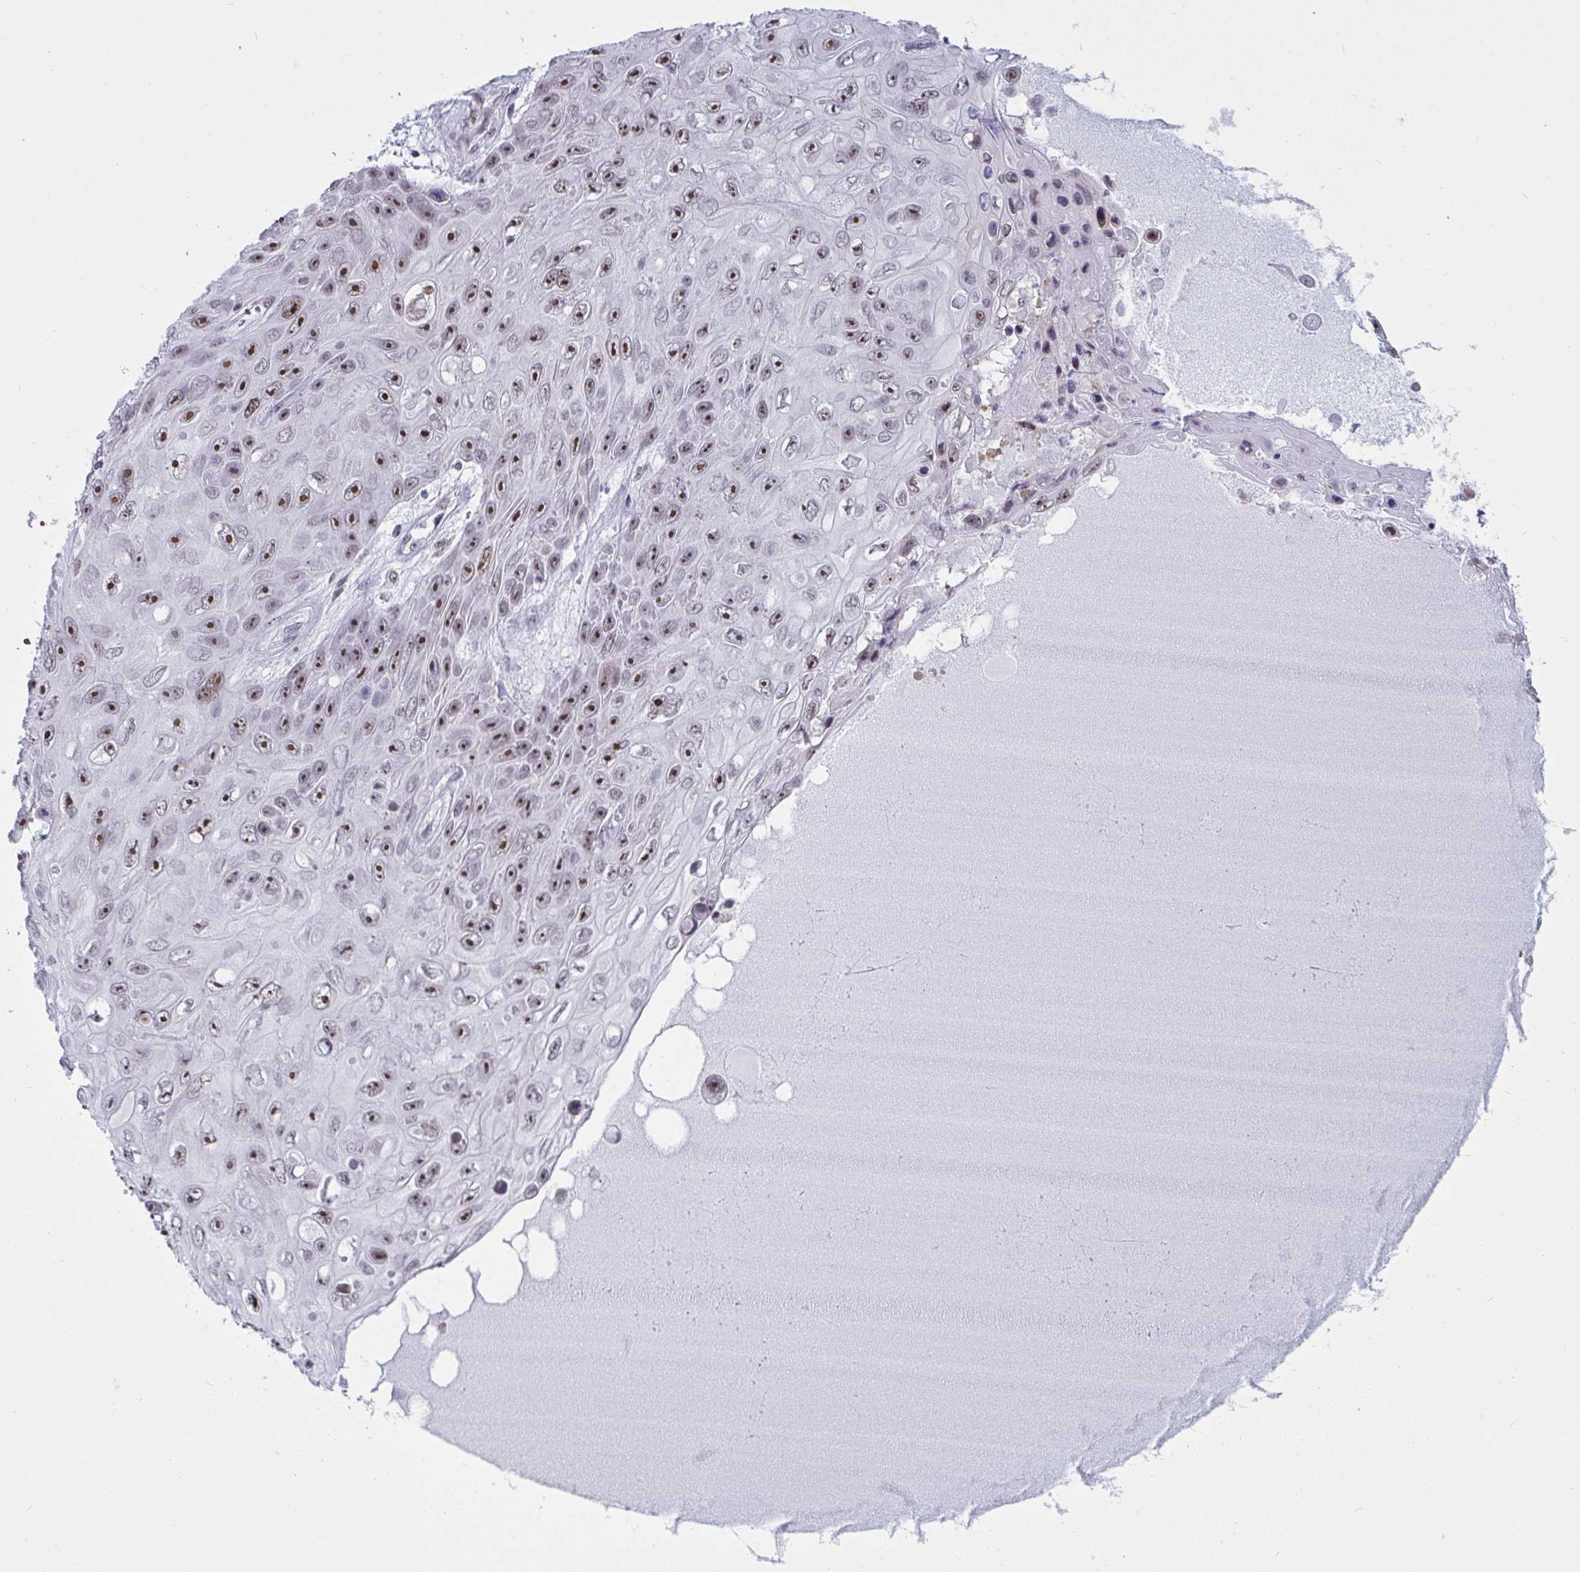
{"staining": {"intensity": "moderate", "quantity": ">75%", "location": "nuclear"}, "tissue": "skin cancer", "cell_type": "Tumor cells", "image_type": "cancer", "snomed": [{"axis": "morphology", "description": "Squamous cell carcinoma, NOS"}, {"axis": "topography", "description": "Skin"}], "caption": "DAB (3,3'-diaminobenzidine) immunohistochemical staining of skin cancer (squamous cell carcinoma) shows moderate nuclear protein staining in approximately >75% of tumor cells. (IHC, brightfield microscopy, high magnification).", "gene": "SUPT16H", "patient": {"sex": "male", "age": 82}}